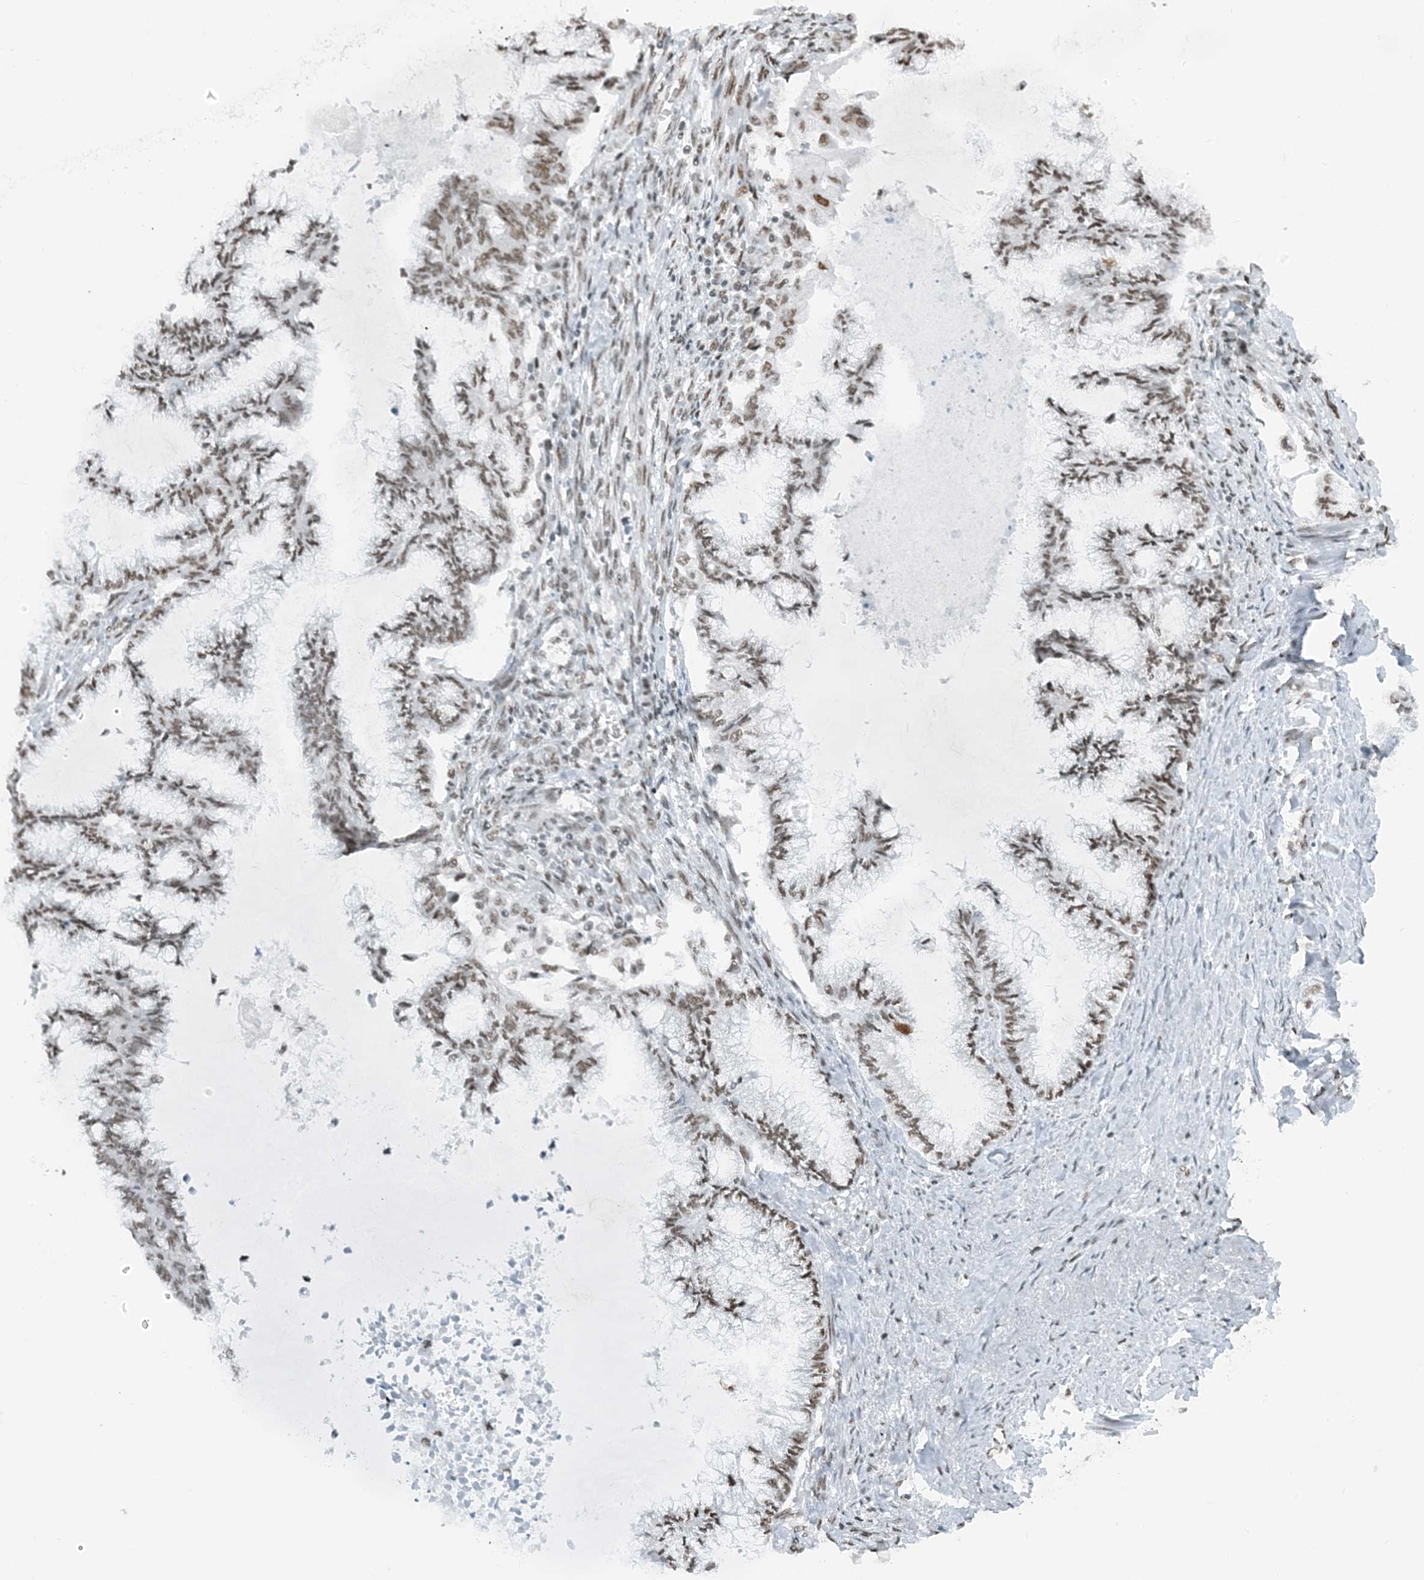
{"staining": {"intensity": "moderate", "quantity": ">75%", "location": "nuclear"}, "tissue": "endometrial cancer", "cell_type": "Tumor cells", "image_type": "cancer", "snomed": [{"axis": "morphology", "description": "Adenocarcinoma, NOS"}, {"axis": "topography", "description": "Endometrium"}], "caption": "Adenocarcinoma (endometrial) stained for a protein exhibits moderate nuclear positivity in tumor cells.", "gene": "ZNF500", "patient": {"sex": "female", "age": 86}}